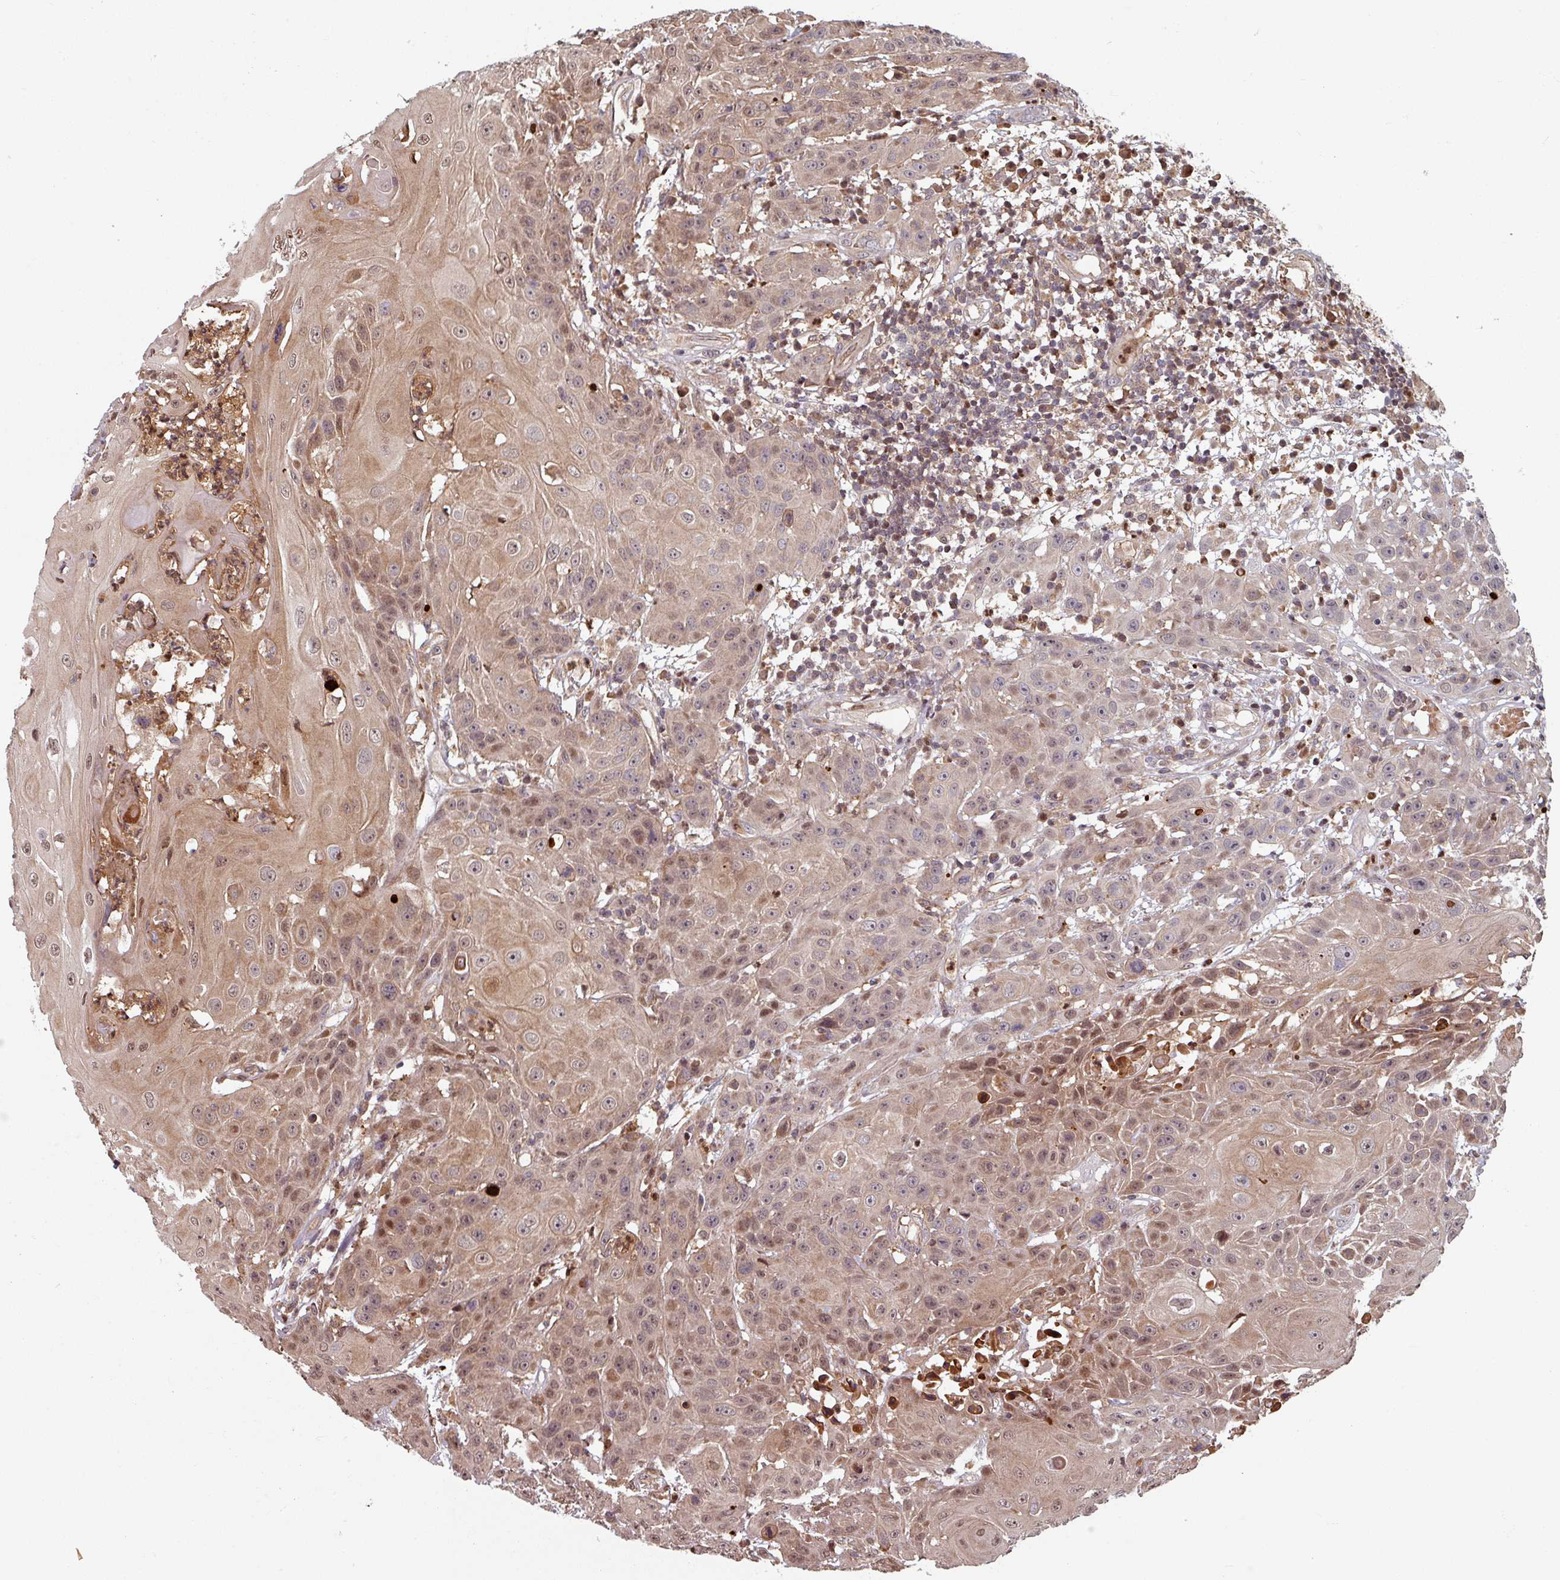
{"staining": {"intensity": "moderate", "quantity": ">75%", "location": "cytoplasmic/membranous,nuclear"}, "tissue": "head and neck cancer", "cell_type": "Tumor cells", "image_type": "cancer", "snomed": [{"axis": "morphology", "description": "Squamous cell carcinoma, NOS"}, {"axis": "topography", "description": "Skin"}, {"axis": "topography", "description": "Head-Neck"}], "caption": "Head and neck cancer tissue exhibits moderate cytoplasmic/membranous and nuclear staining in about >75% of tumor cells, visualized by immunohistochemistry. Nuclei are stained in blue.", "gene": "EID1", "patient": {"sex": "male", "age": 80}}